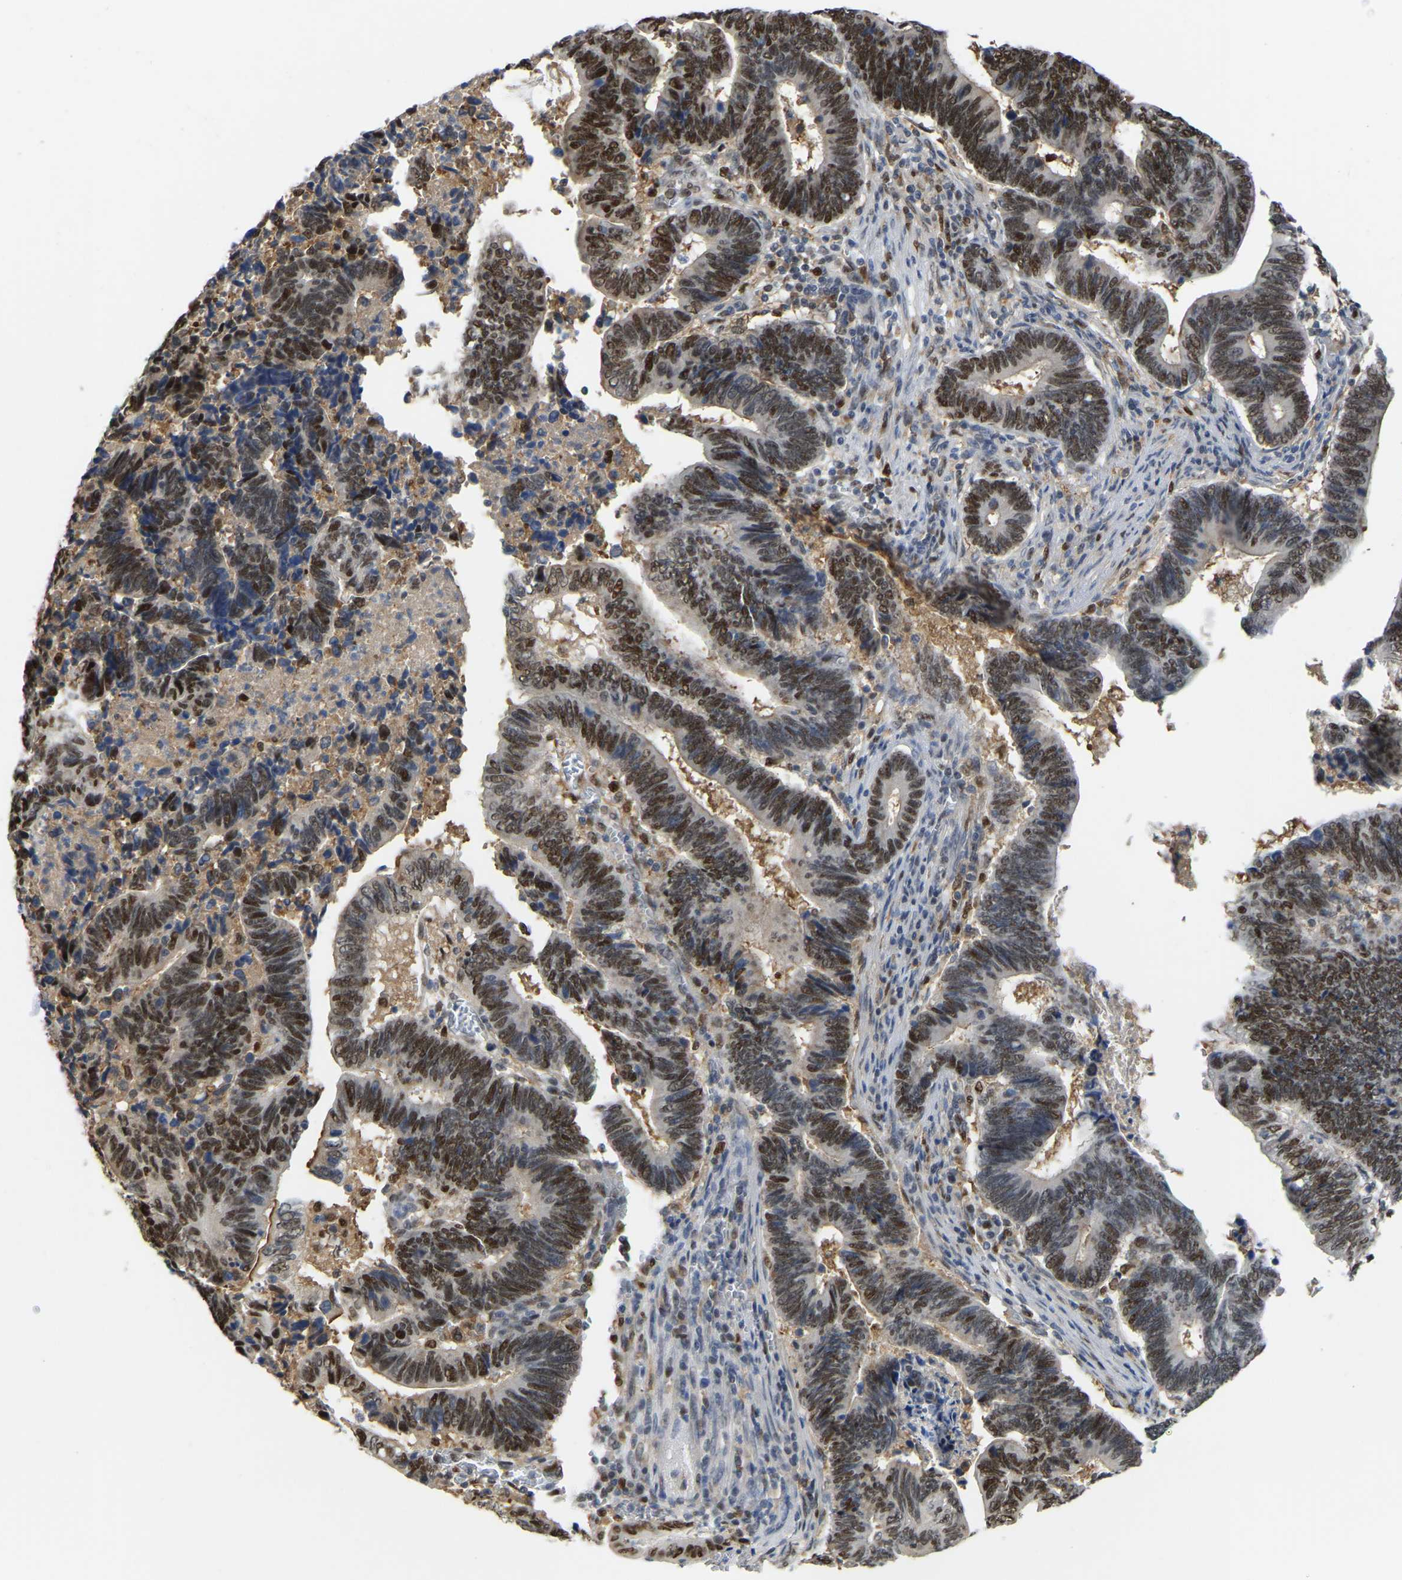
{"staining": {"intensity": "moderate", "quantity": ">75%", "location": "nuclear"}, "tissue": "pancreatic cancer", "cell_type": "Tumor cells", "image_type": "cancer", "snomed": [{"axis": "morphology", "description": "Adenocarcinoma, NOS"}, {"axis": "topography", "description": "Pancreas"}], "caption": "Pancreatic cancer stained with DAB (3,3'-diaminobenzidine) IHC exhibits medium levels of moderate nuclear expression in approximately >75% of tumor cells.", "gene": "KLRG2", "patient": {"sex": "female", "age": 70}}